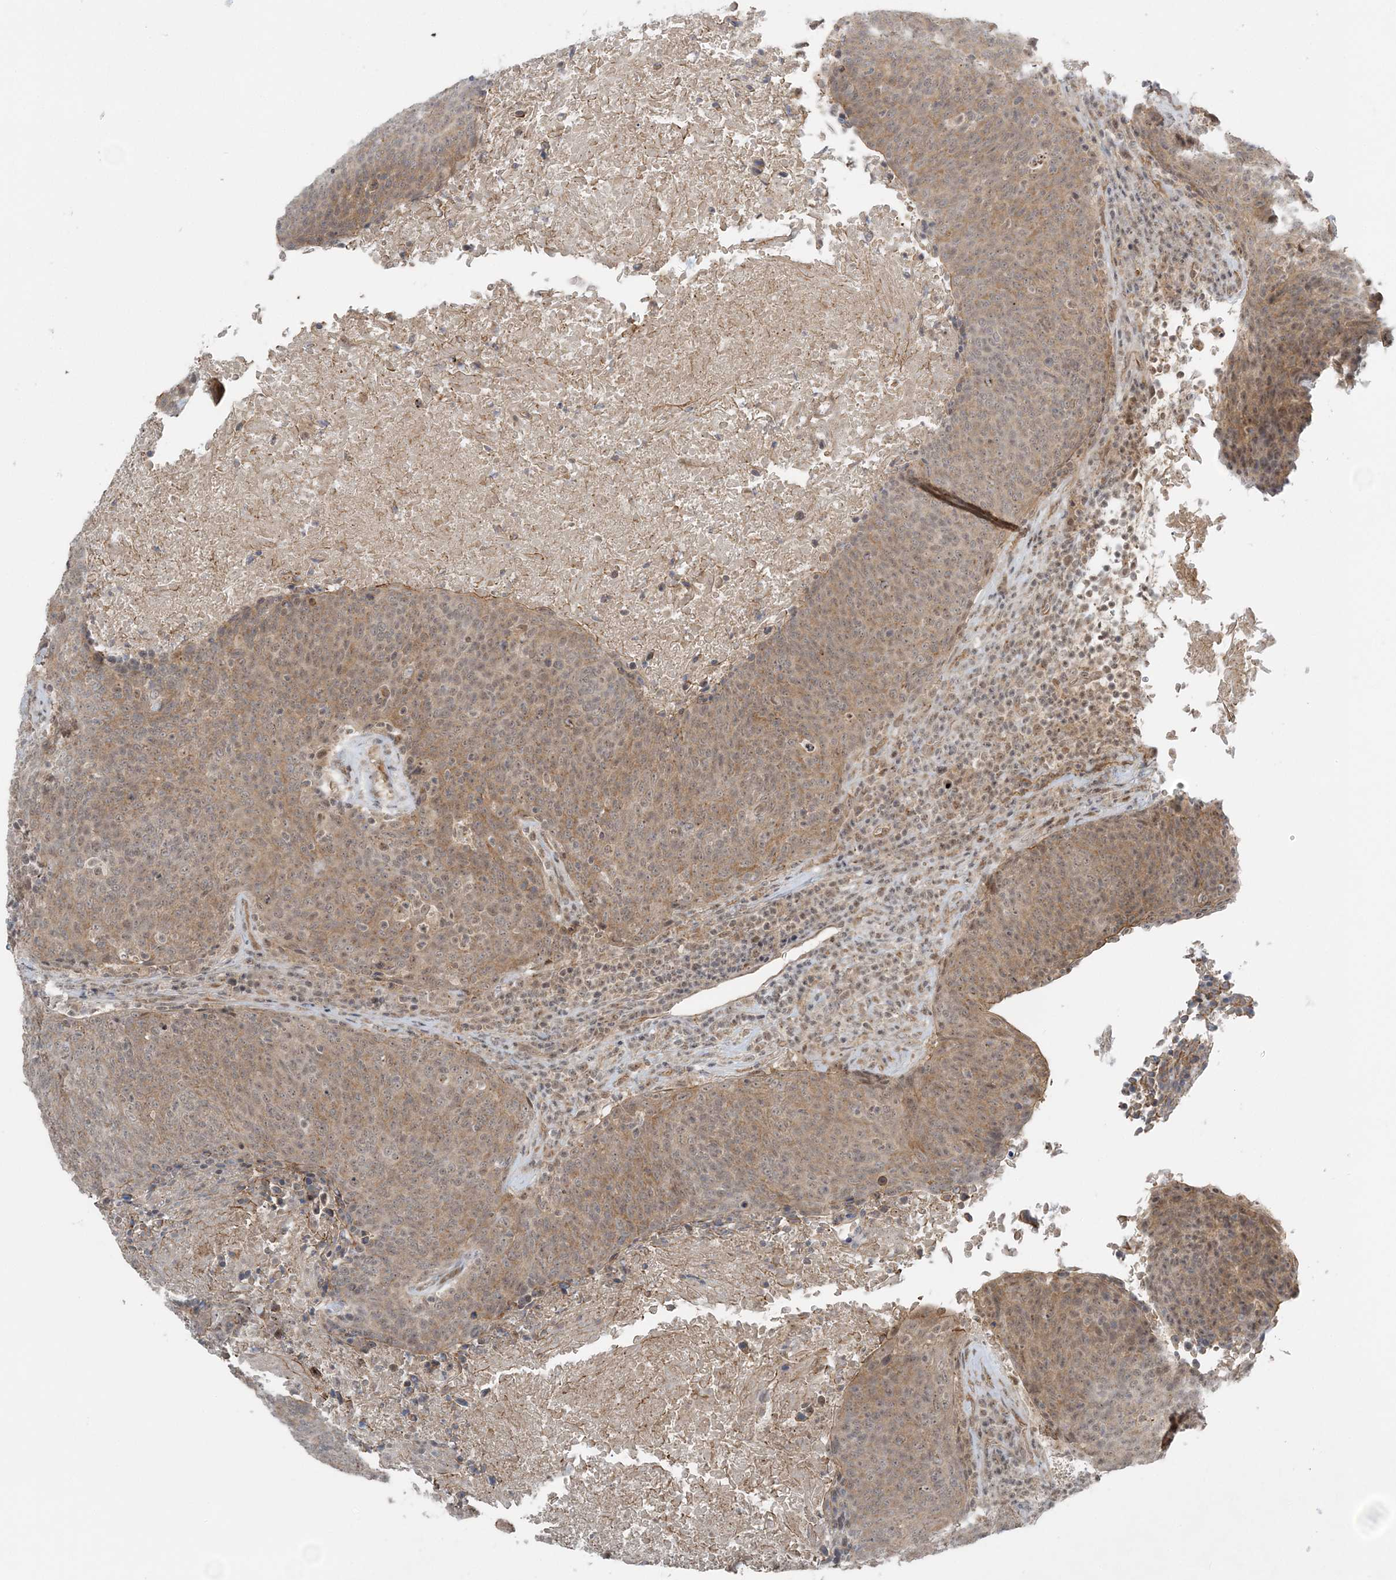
{"staining": {"intensity": "moderate", "quantity": ">75%", "location": "cytoplasmic/membranous"}, "tissue": "head and neck cancer", "cell_type": "Tumor cells", "image_type": "cancer", "snomed": [{"axis": "morphology", "description": "Squamous cell carcinoma, NOS"}, {"axis": "morphology", "description": "Squamous cell carcinoma, metastatic, NOS"}, {"axis": "topography", "description": "Lymph node"}, {"axis": "topography", "description": "Head-Neck"}], "caption": "Head and neck metastatic squamous cell carcinoma stained for a protein (brown) displays moderate cytoplasmic/membranous positive expression in about >75% of tumor cells.", "gene": "ATP11A", "patient": {"sex": "male", "age": 62}}